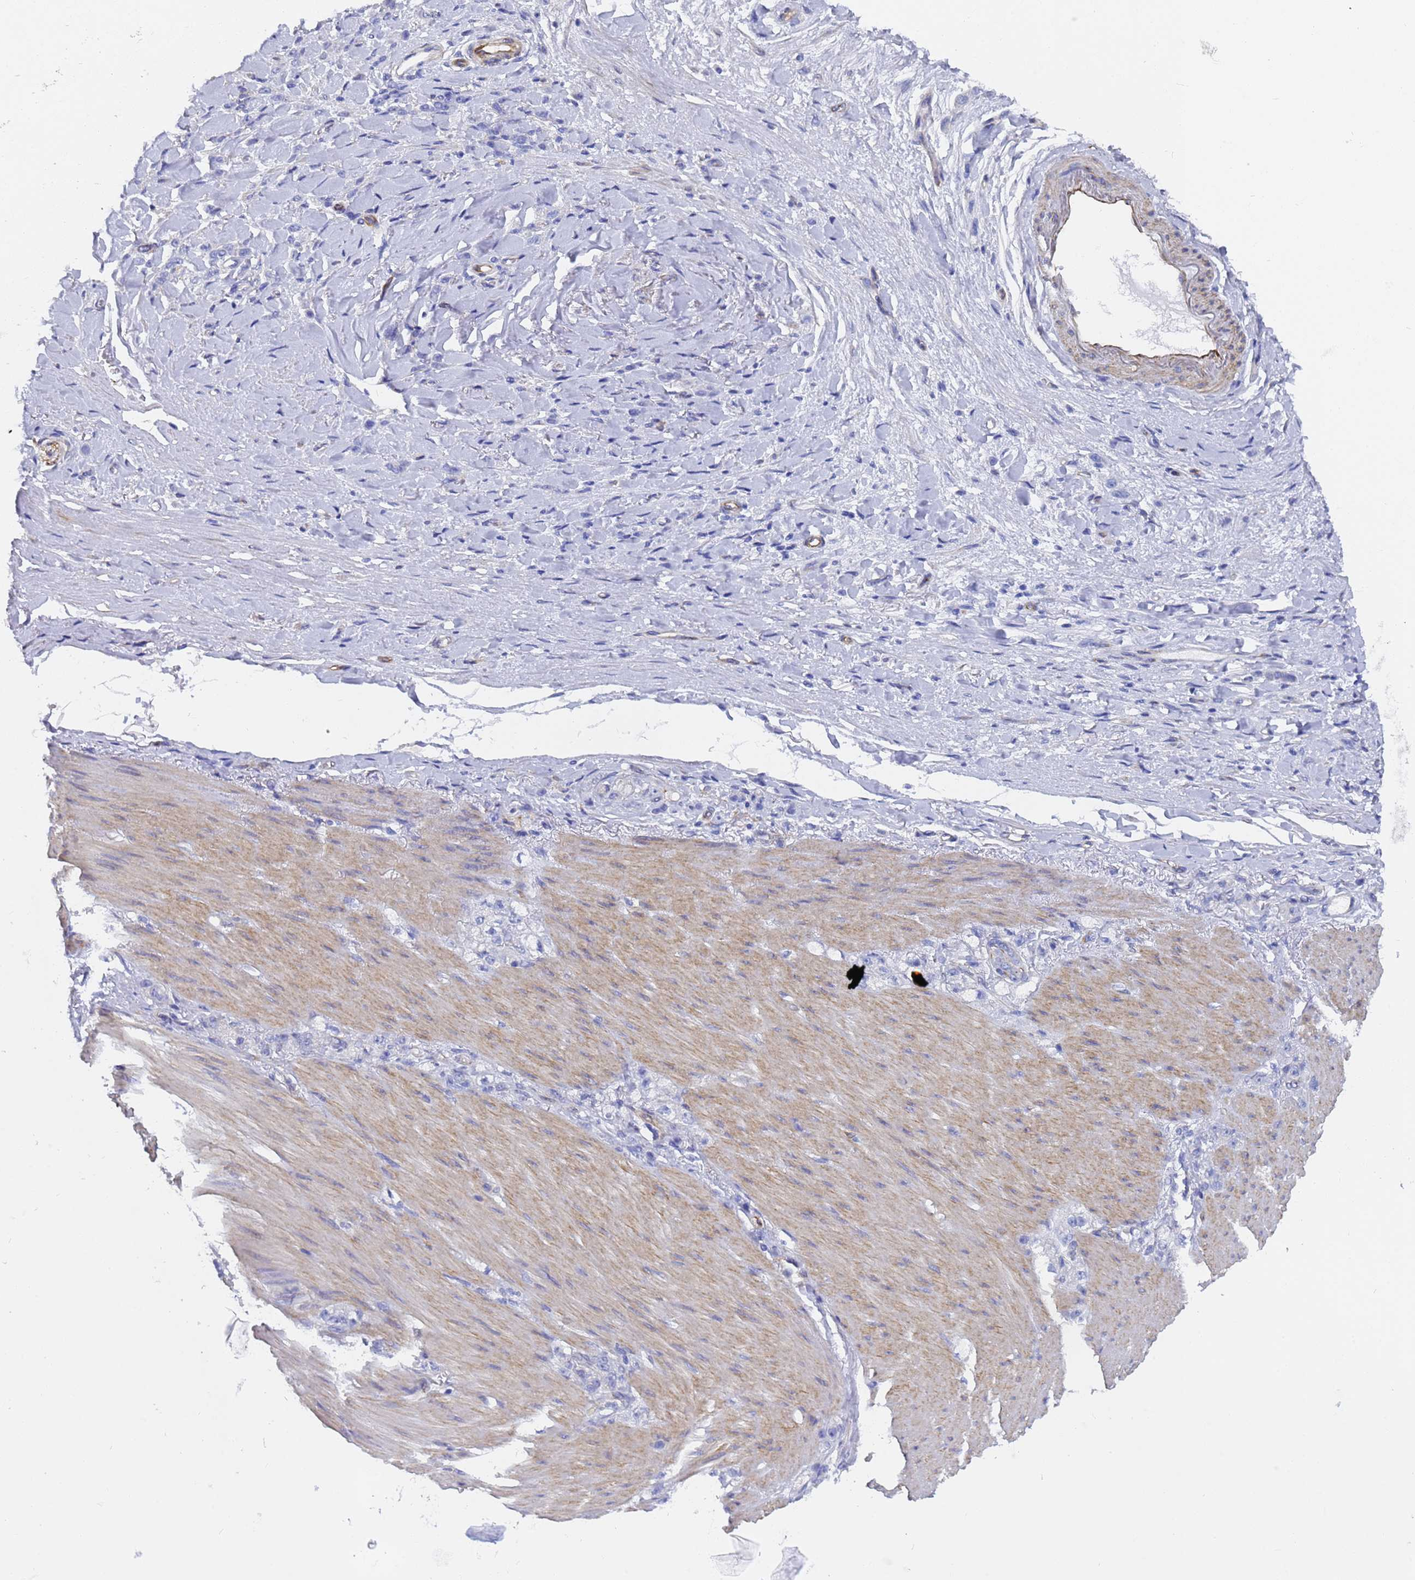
{"staining": {"intensity": "negative", "quantity": "none", "location": "none"}, "tissue": "stomach cancer", "cell_type": "Tumor cells", "image_type": "cancer", "snomed": [{"axis": "morphology", "description": "Normal tissue, NOS"}, {"axis": "morphology", "description": "Adenocarcinoma, NOS"}, {"axis": "topography", "description": "Stomach"}], "caption": "Immunohistochemistry (IHC) of stomach adenocarcinoma reveals no expression in tumor cells.", "gene": "TUBB1", "patient": {"sex": "male", "age": 82}}